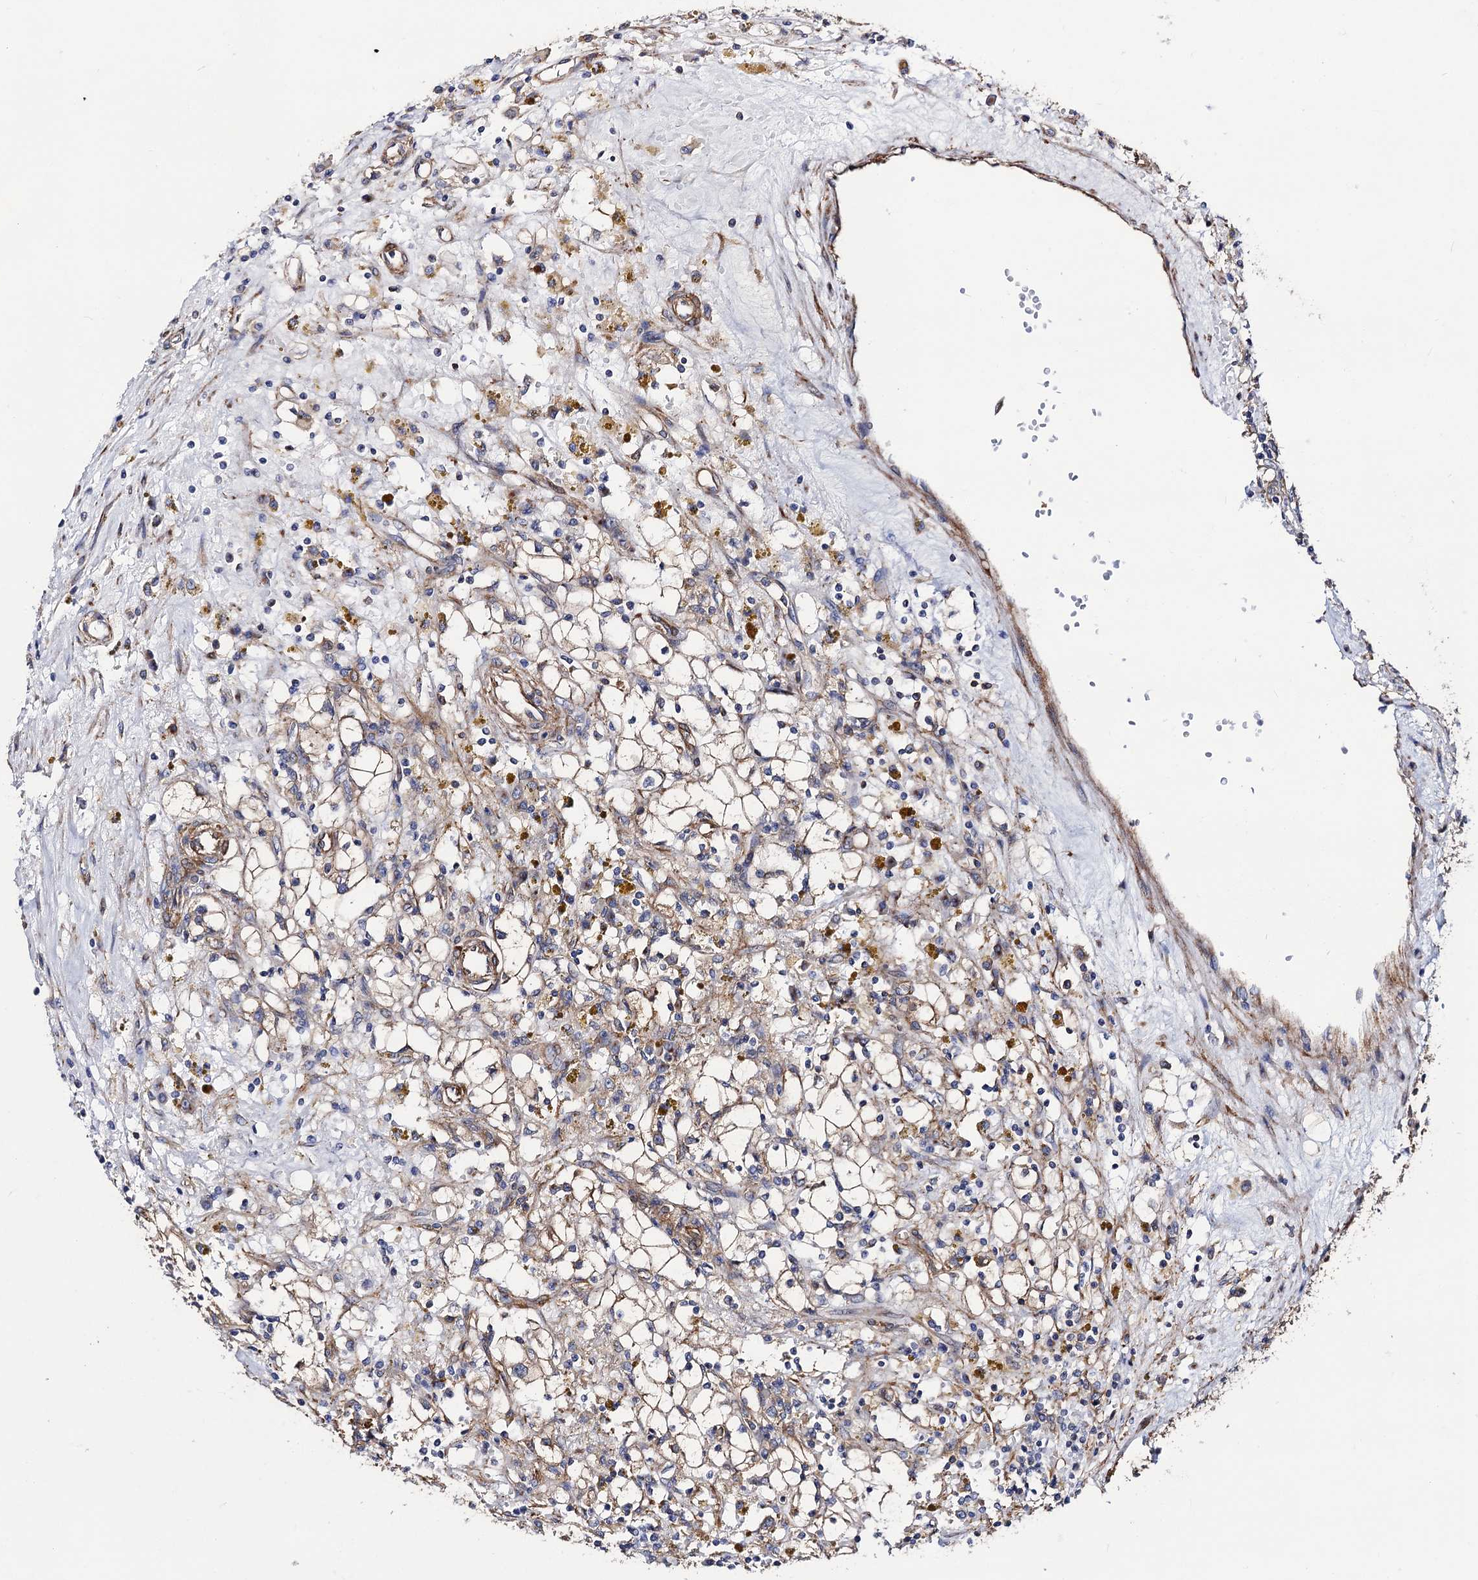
{"staining": {"intensity": "weak", "quantity": "<25%", "location": "cytoplasmic/membranous"}, "tissue": "renal cancer", "cell_type": "Tumor cells", "image_type": "cancer", "snomed": [{"axis": "morphology", "description": "Adenocarcinoma, NOS"}, {"axis": "topography", "description": "Kidney"}], "caption": "Tumor cells are negative for brown protein staining in renal cancer.", "gene": "DYDC1", "patient": {"sex": "male", "age": 56}}